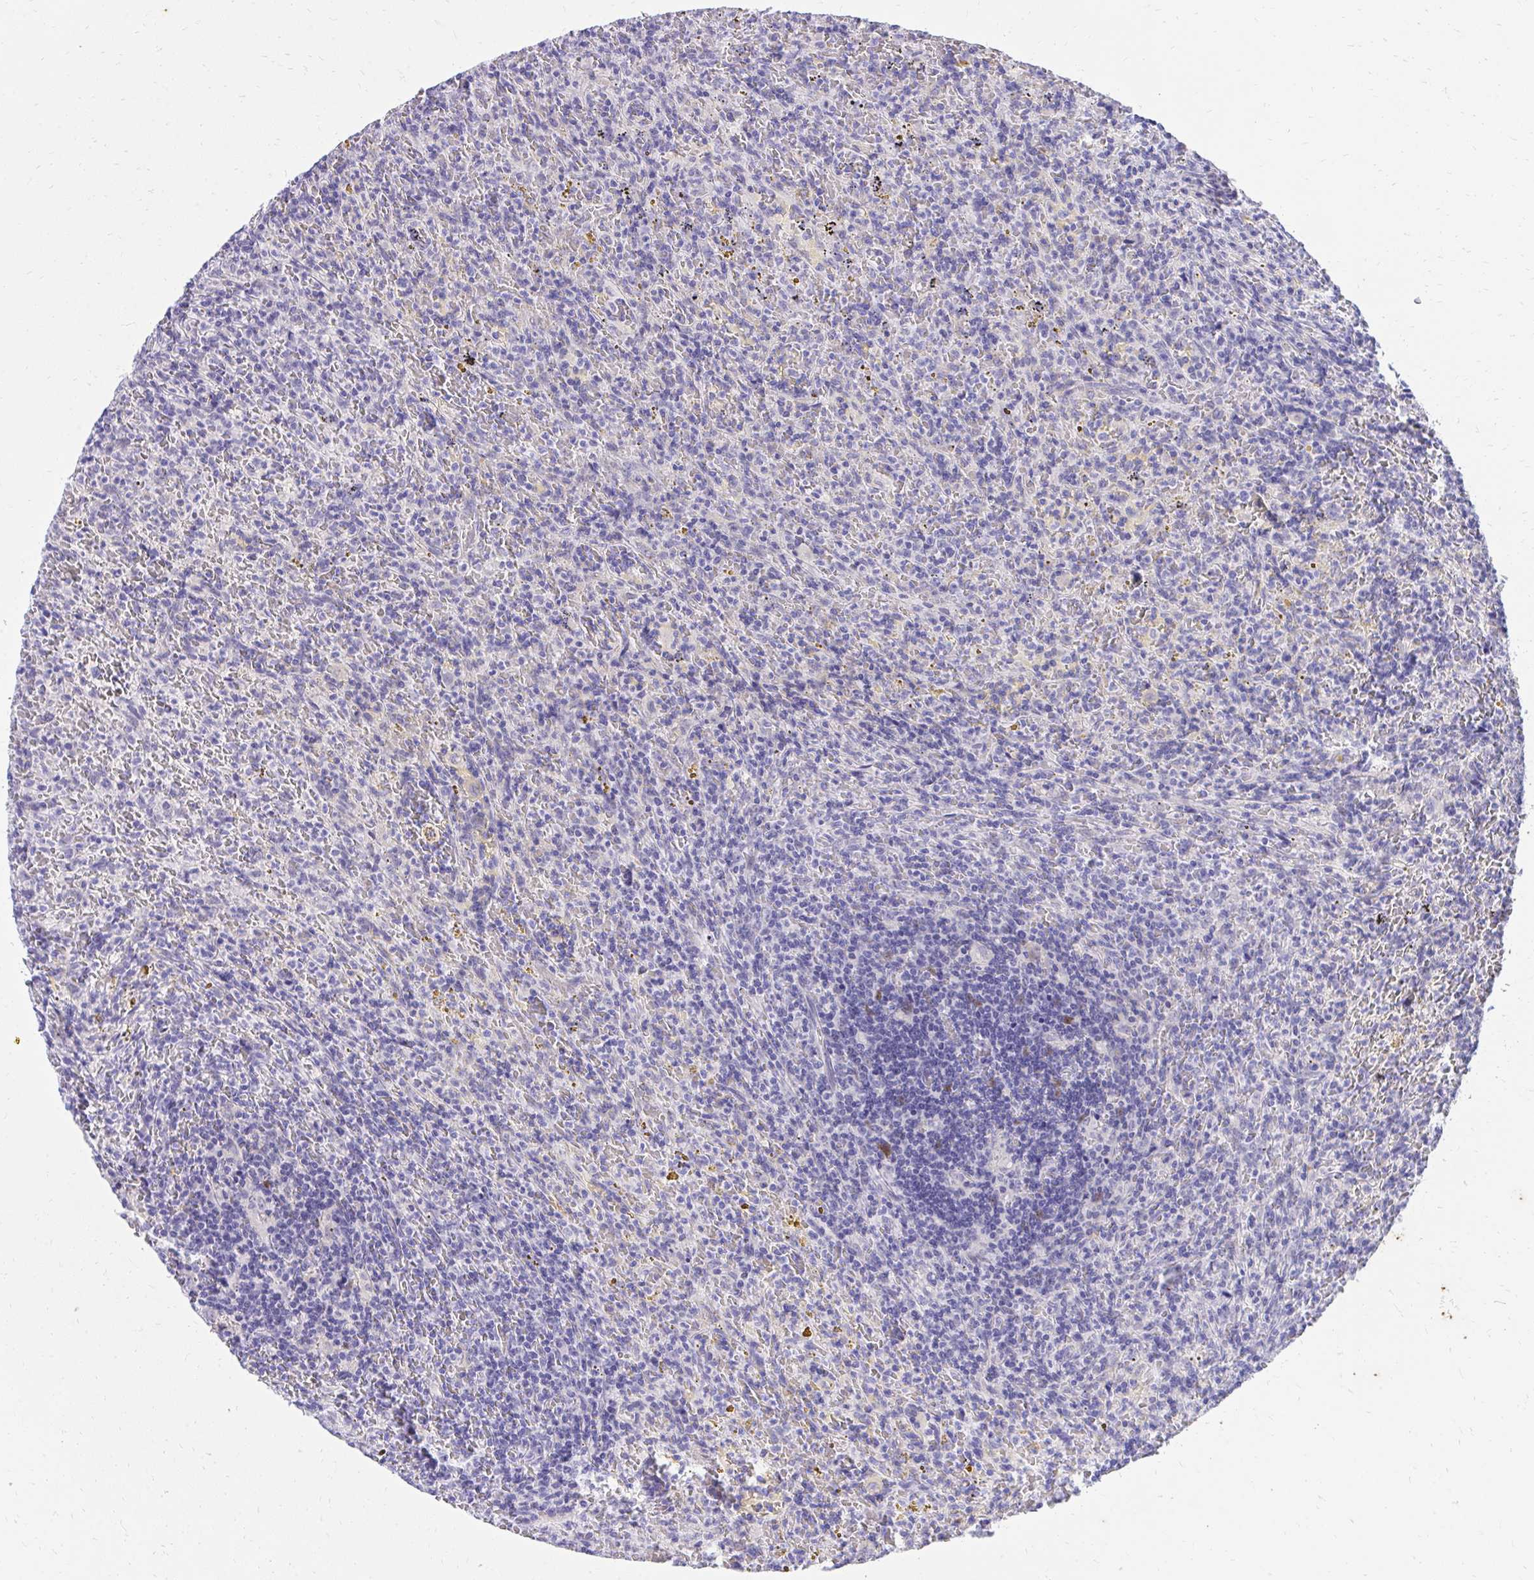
{"staining": {"intensity": "negative", "quantity": "none", "location": "none"}, "tissue": "lymphoma", "cell_type": "Tumor cells", "image_type": "cancer", "snomed": [{"axis": "morphology", "description": "Malignant lymphoma, non-Hodgkin's type, Low grade"}, {"axis": "topography", "description": "Spleen"}], "caption": "IHC of low-grade malignant lymphoma, non-Hodgkin's type reveals no expression in tumor cells.", "gene": "KLK1", "patient": {"sex": "female", "age": 70}}